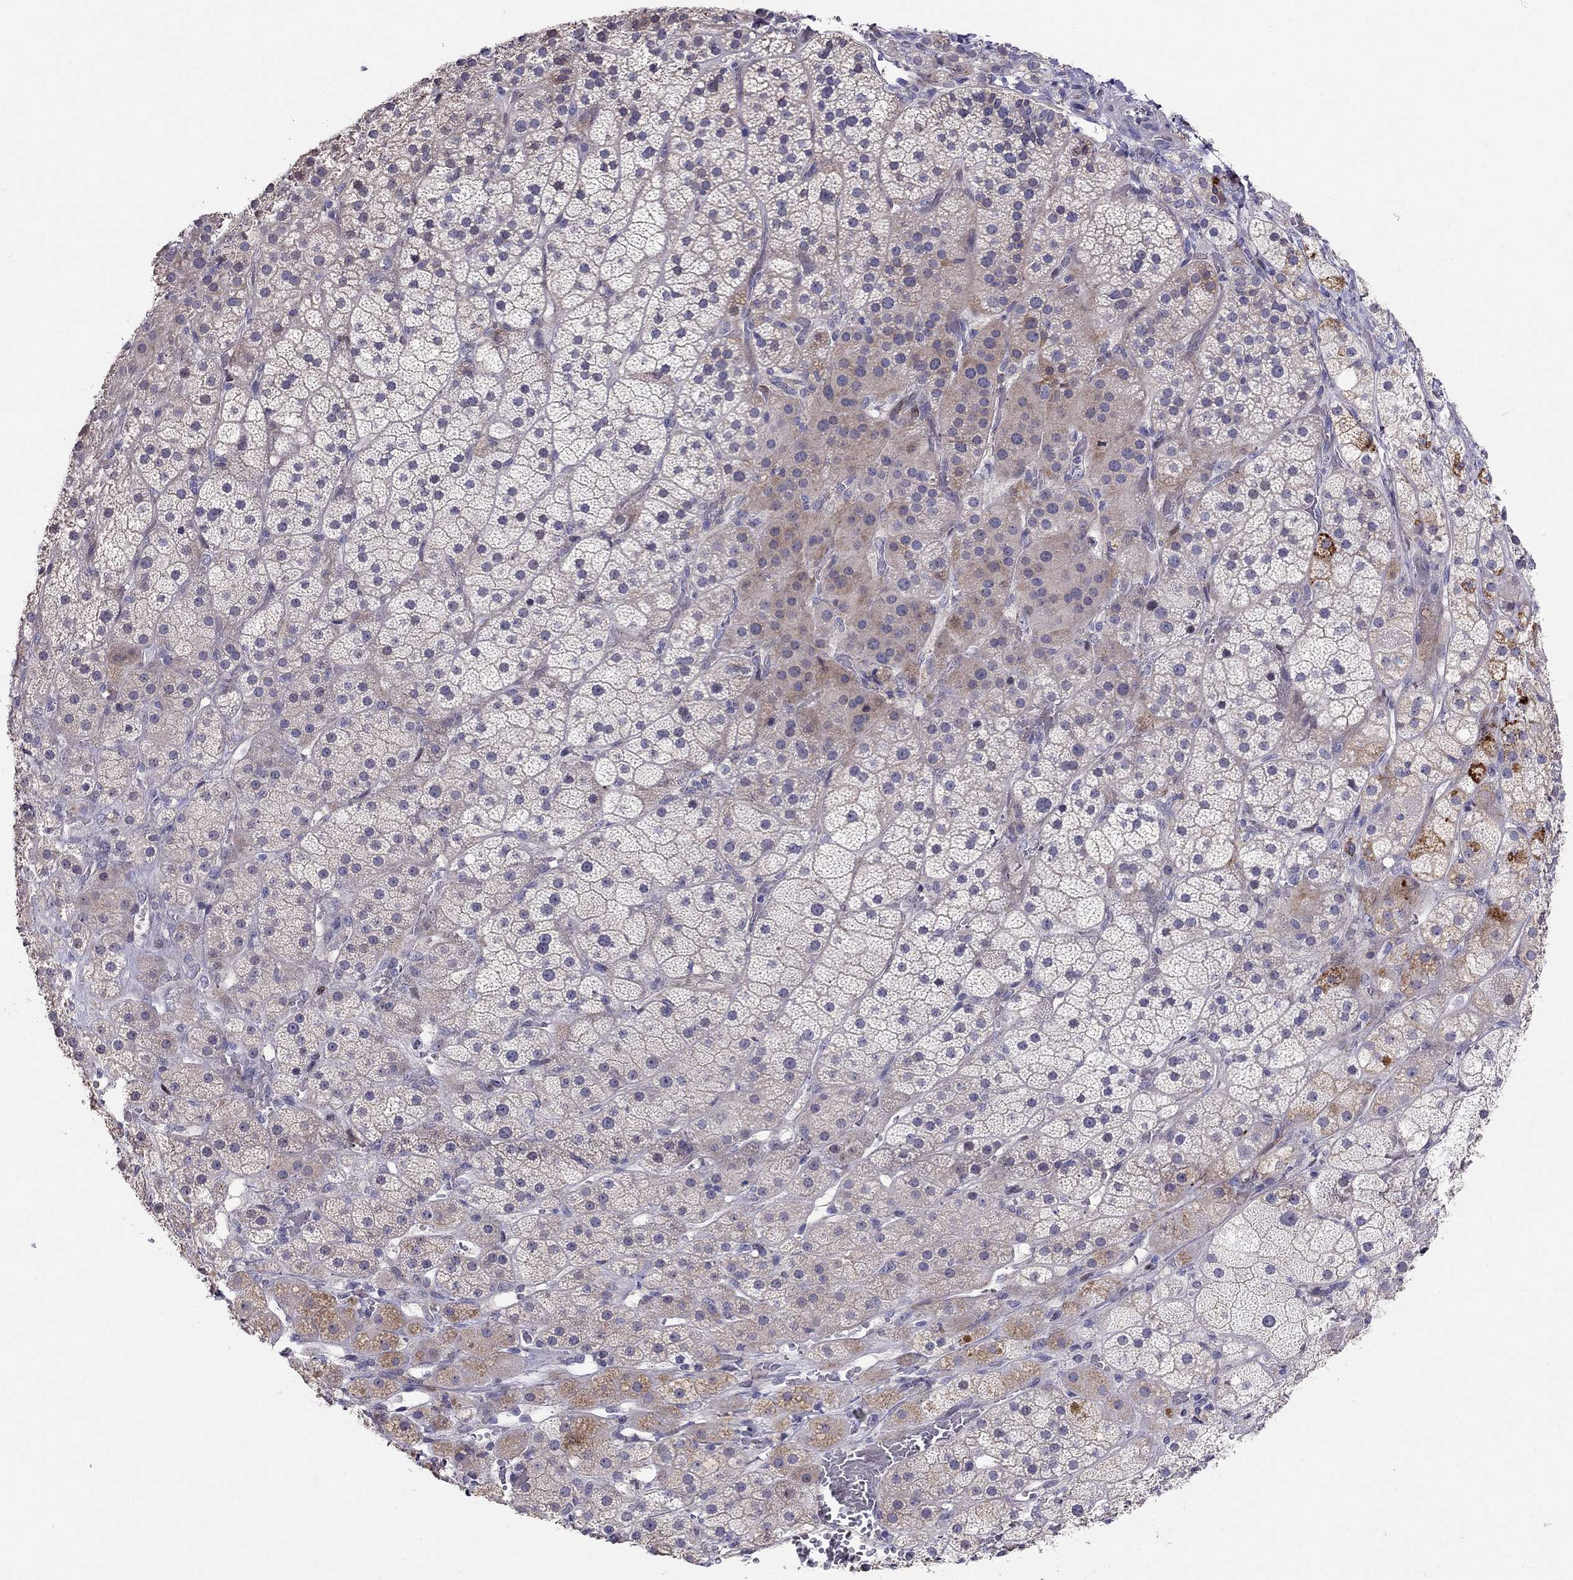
{"staining": {"intensity": "moderate", "quantity": "<25%", "location": "cytoplasmic/membranous"}, "tissue": "adrenal gland", "cell_type": "Glandular cells", "image_type": "normal", "snomed": [{"axis": "morphology", "description": "Normal tissue, NOS"}, {"axis": "topography", "description": "Adrenal gland"}], "caption": "Adrenal gland stained with immunohistochemistry (IHC) demonstrates moderate cytoplasmic/membranous expression in approximately <25% of glandular cells.", "gene": "MAGEB4", "patient": {"sex": "male", "age": 57}}